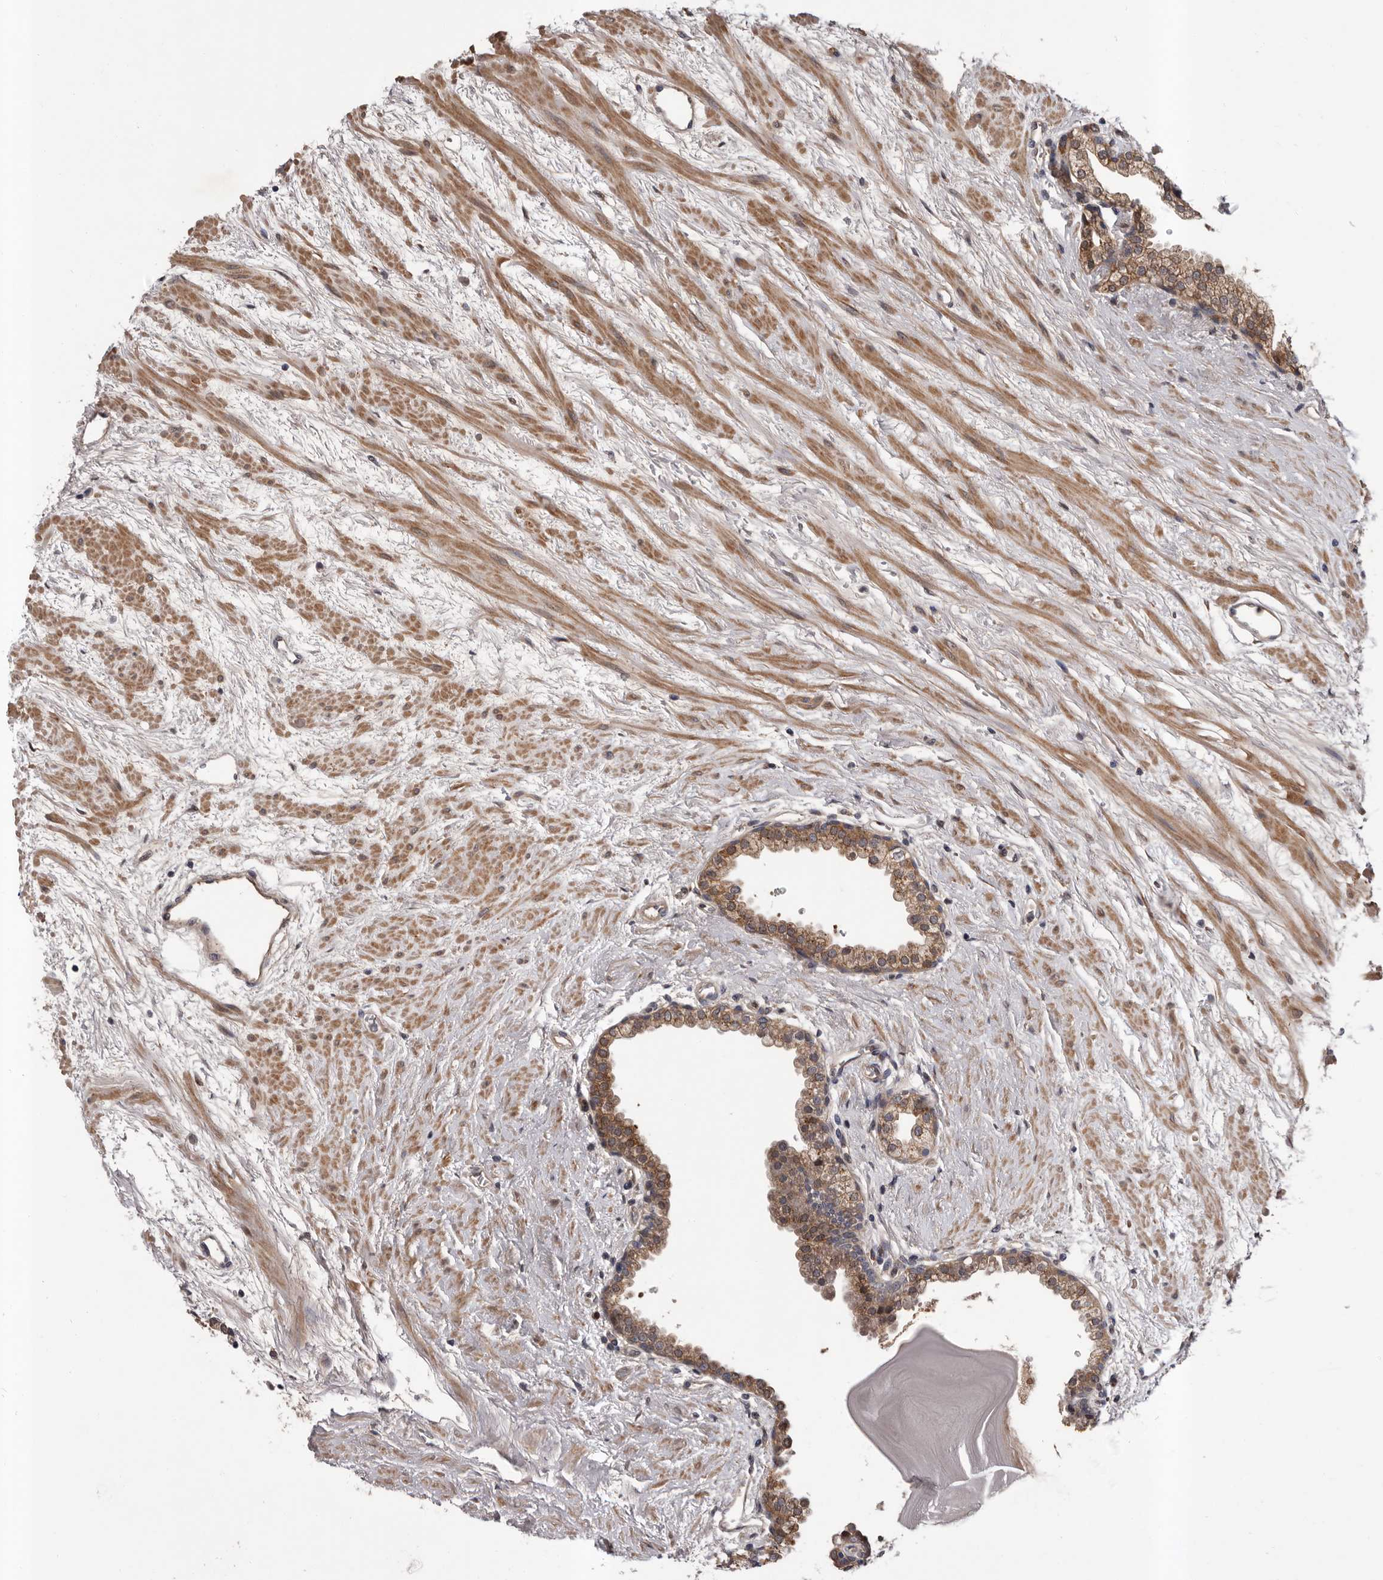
{"staining": {"intensity": "moderate", "quantity": ">75%", "location": "cytoplasmic/membranous"}, "tissue": "prostate", "cell_type": "Glandular cells", "image_type": "normal", "snomed": [{"axis": "morphology", "description": "Normal tissue, NOS"}, {"axis": "topography", "description": "Prostate"}], "caption": "Protein staining of benign prostate exhibits moderate cytoplasmic/membranous staining in about >75% of glandular cells.", "gene": "PRKD1", "patient": {"sex": "male", "age": 48}}